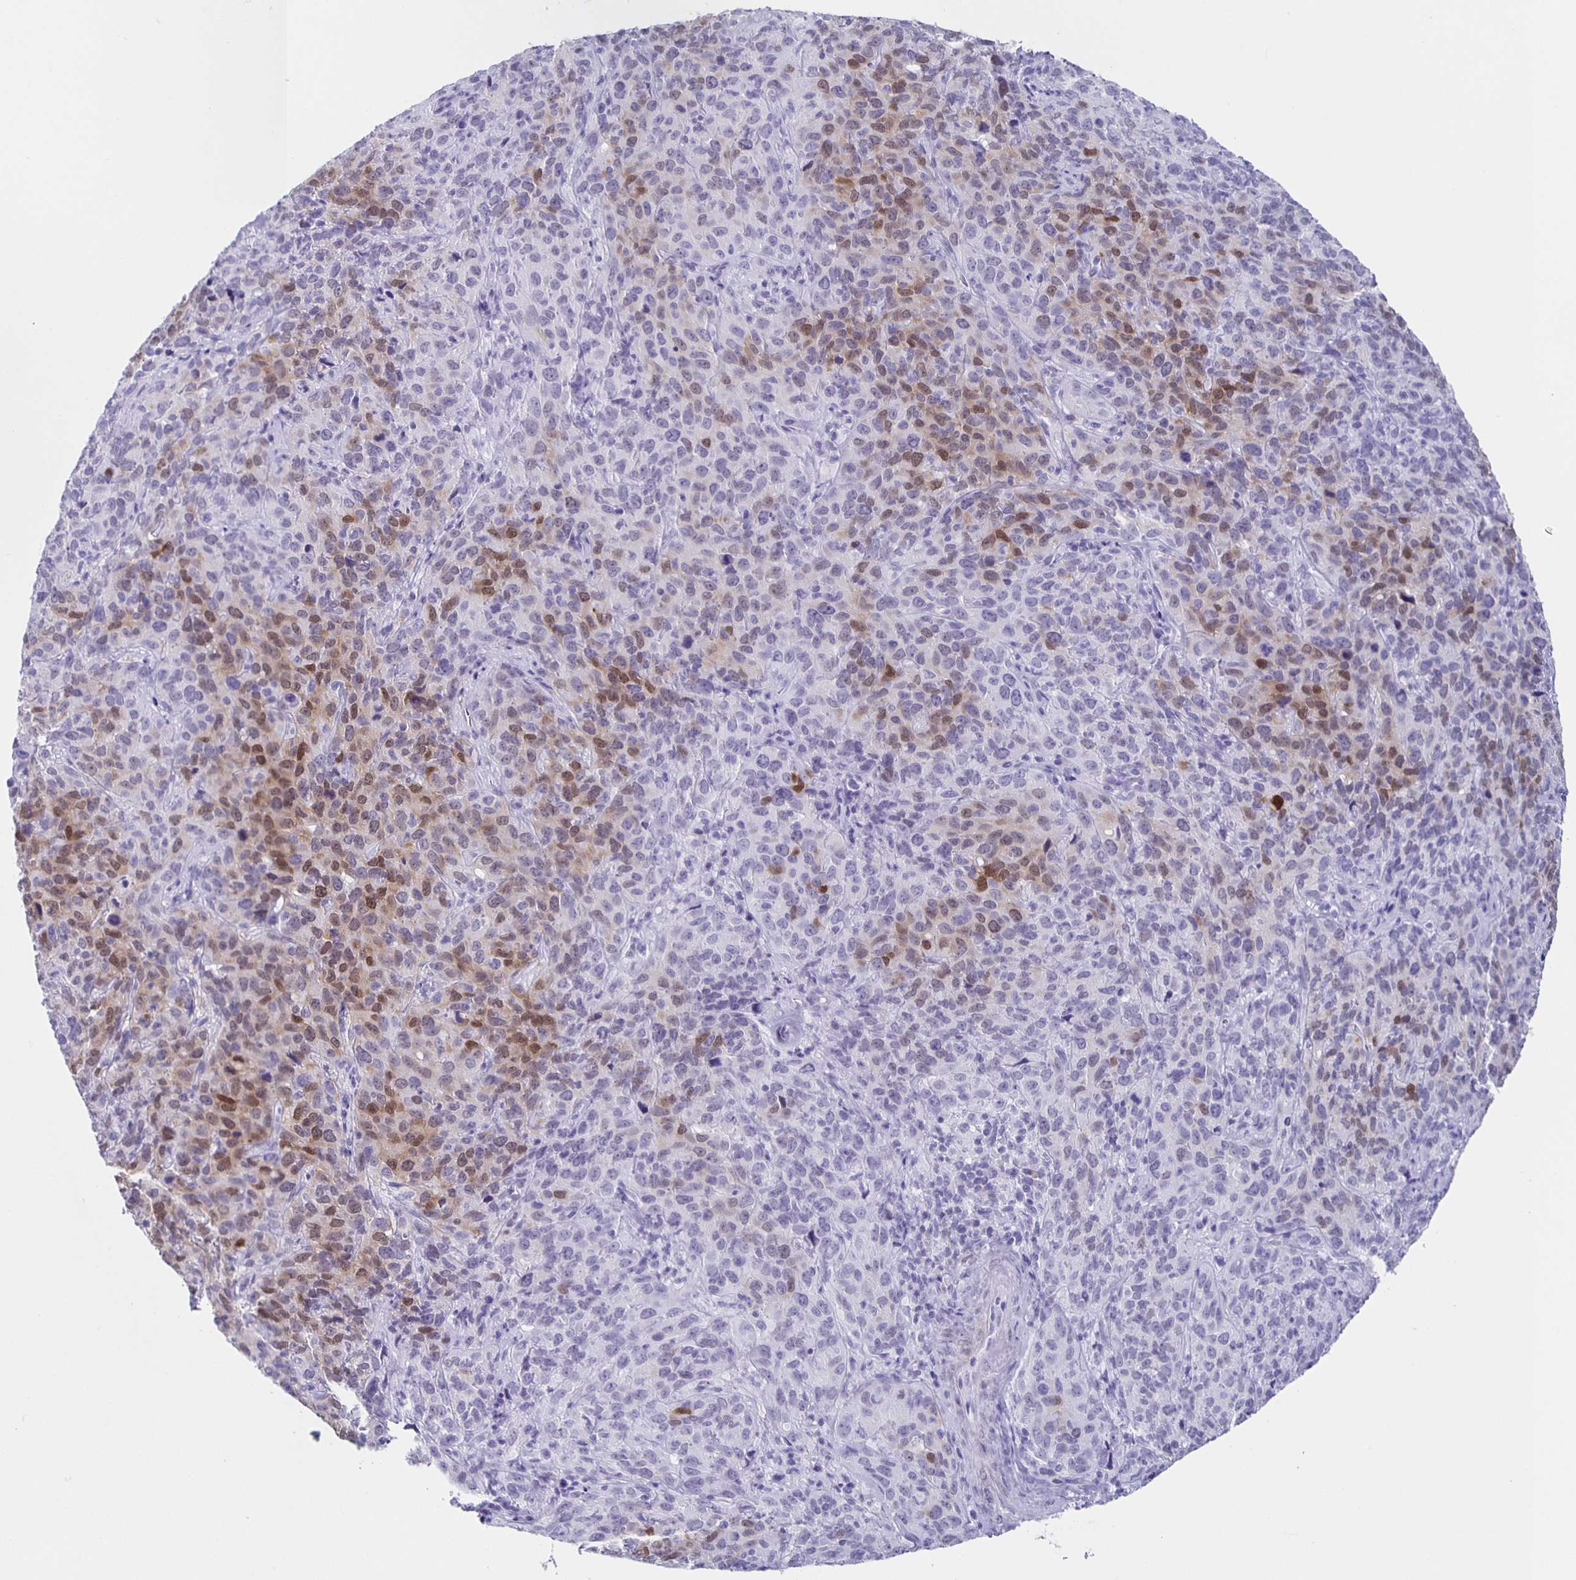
{"staining": {"intensity": "moderate", "quantity": "<25%", "location": "nuclear"}, "tissue": "cervical cancer", "cell_type": "Tumor cells", "image_type": "cancer", "snomed": [{"axis": "morphology", "description": "Squamous cell carcinoma, NOS"}, {"axis": "topography", "description": "Cervix"}], "caption": "IHC histopathology image of human cervical cancer stained for a protein (brown), which demonstrates low levels of moderate nuclear staining in about <25% of tumor cells.", "gene": "TPPP", "patient": {"sex": "female", "age": 51}}